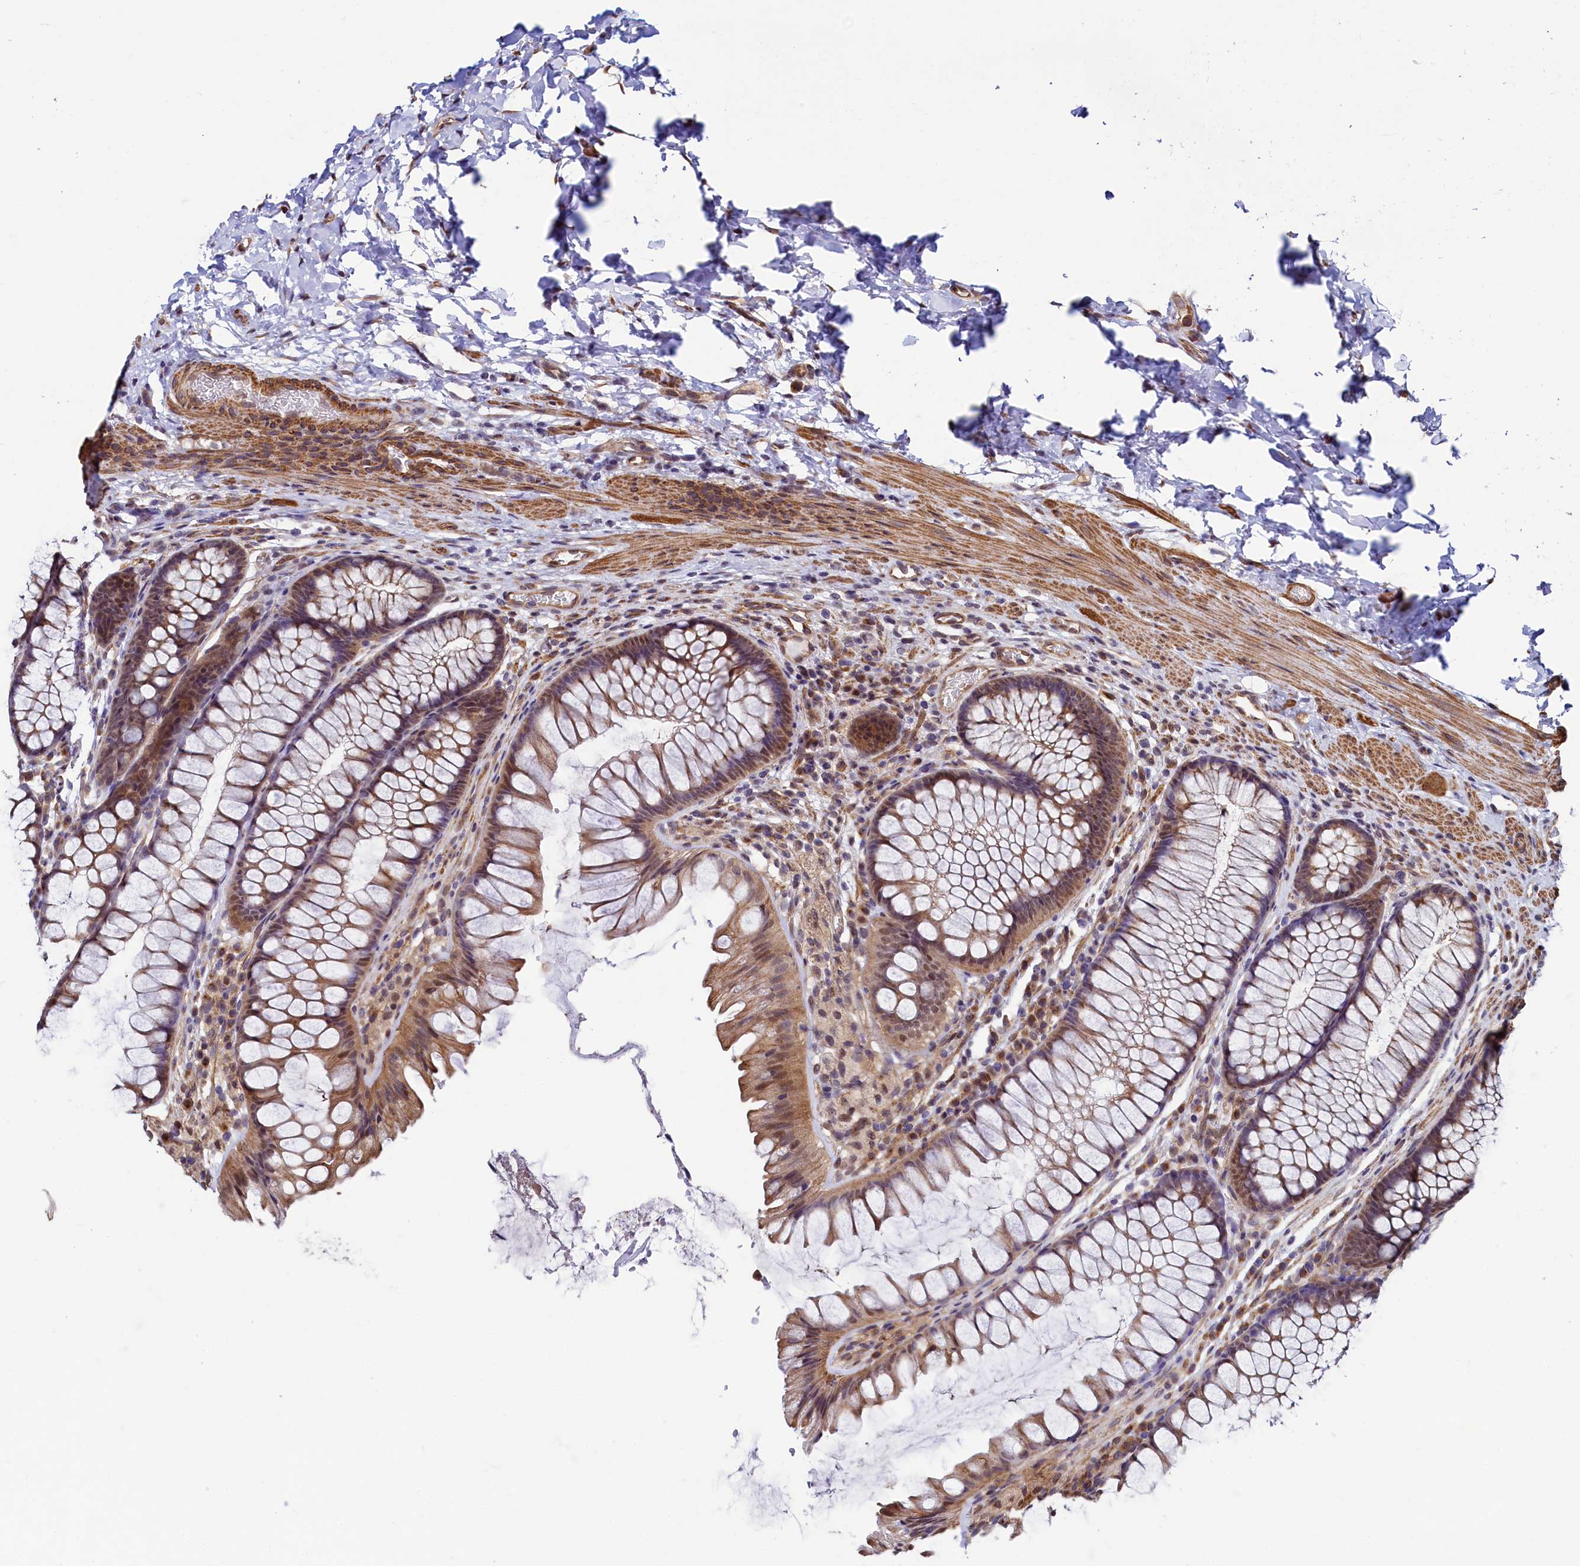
{"staining": {"intensity": "moderate", "quantity": ">75%", "location": "cytoplasmic/membranous,nuclear"}, "tissue": "colon", "cell_type": "Endothelial cells", "image_type": "normal", "snomed": [{"axis": "morphology", "description": "Normal tissue, NOS"}, {"axis": "topography", "description": "Colon"}], "caption": "Immunohistochemistry (IHC) of unremarkable colon demonstrates medium levels of moderate cytoplasmic/membranous,nuclear positivity in approximately >75% of endothelial cells. (Brightfield microscopy of DAB IHC at high magnification).", "gene": "LEO1", "patient": {"sex": "female", "age": 62}}